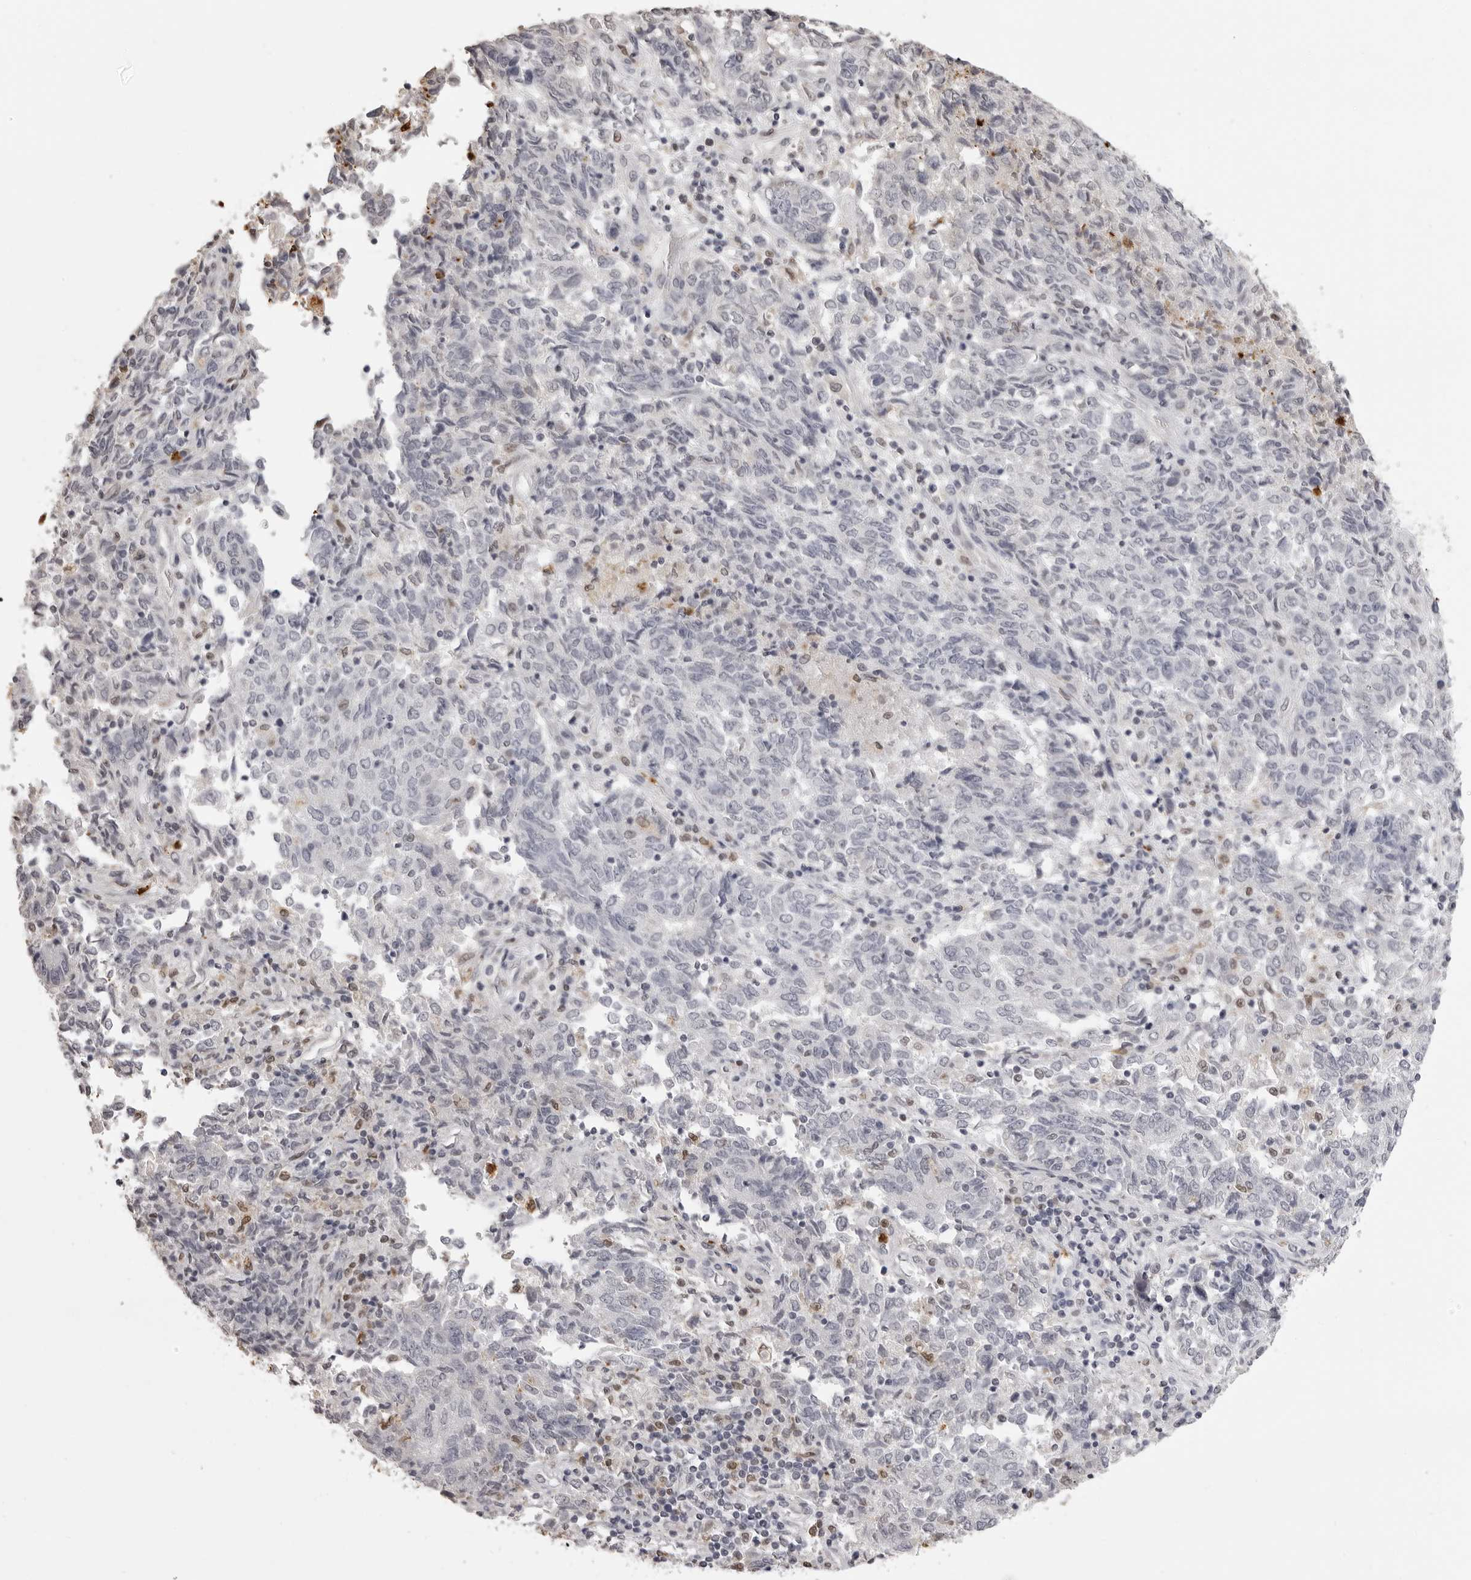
{"staining": {"intensity": "negative", "quantity": "none", "location": "none"}, "tissue": "endometrial cancer", "cell_type": "Tumor cells", "image_type": "cancer", "snomed": [{"axis": "morphology", "description": "Adenocarcinoma, NOS"}, {"axis": "topography", "description": "Endometrium"}], "caption": "Immunohistochemistry photomicrograph of human endometrial adenocarcinoma stained for a protein (brown), which exhibits no staining in tumor cells. (Brightfield microscopy of DAB IHC at high magnification).", "gene": "IL31", "patient": {"sex": "female", "age": 80}}